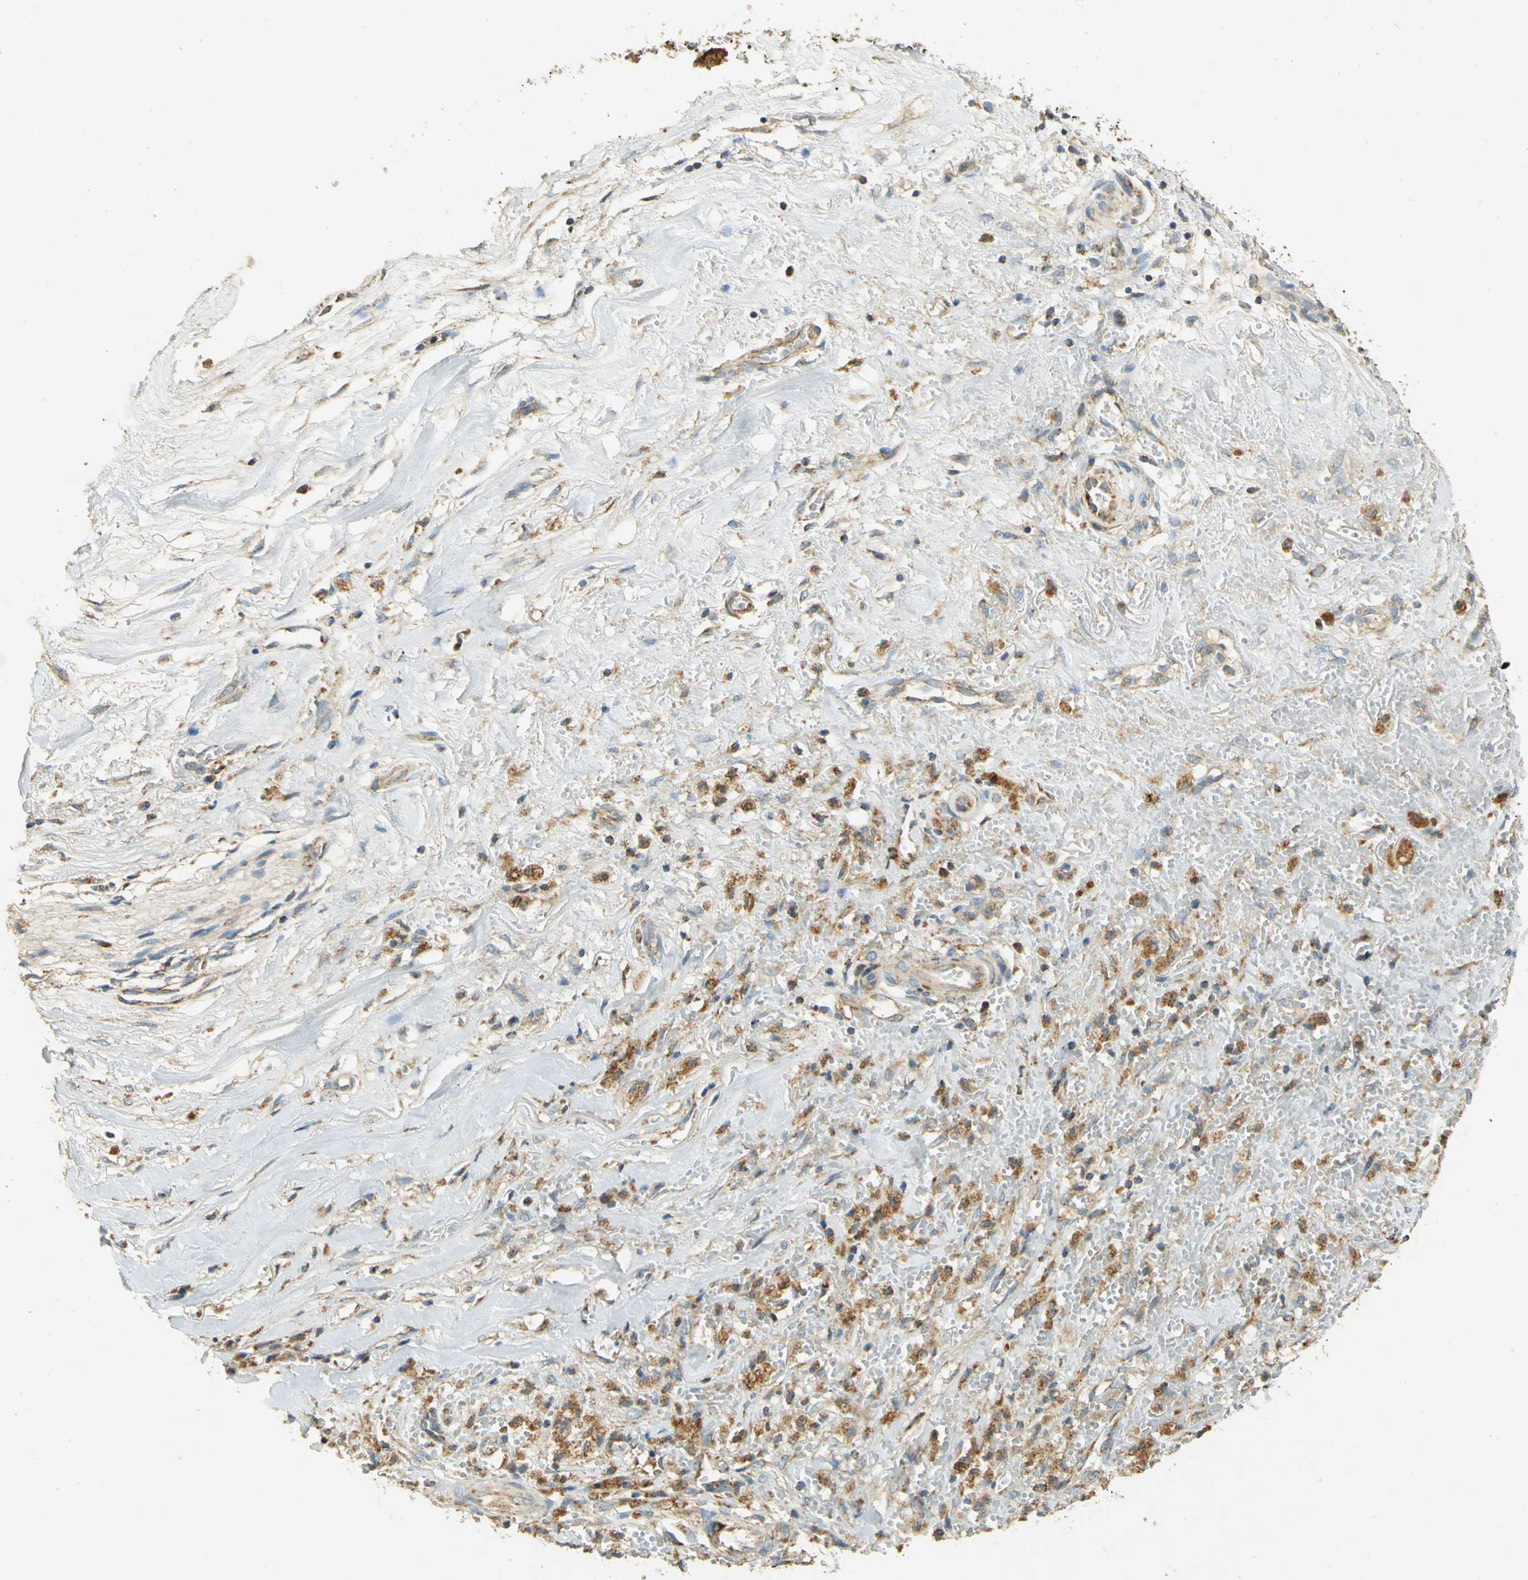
{"staining": {"intensity": "moderate", "quantity": ">75%", "location": "cytoplasmic/membranous"}, "tissue": "liver cancer", "cell_type": "Tumor cells", "image_type": "cancer", "snomed": [{"axis": "morphology", "description": "Cholangiocarcinoma"}, {"axis": "topography", "description": "Liver"}], "caption": "Protein expression analysis of liver cancer reveals moderate cytoplasmic/membranous staining in about >75% of tumor cells.", "gene": "HDHD5", "patient": {"sex": "female", "age": 70}}